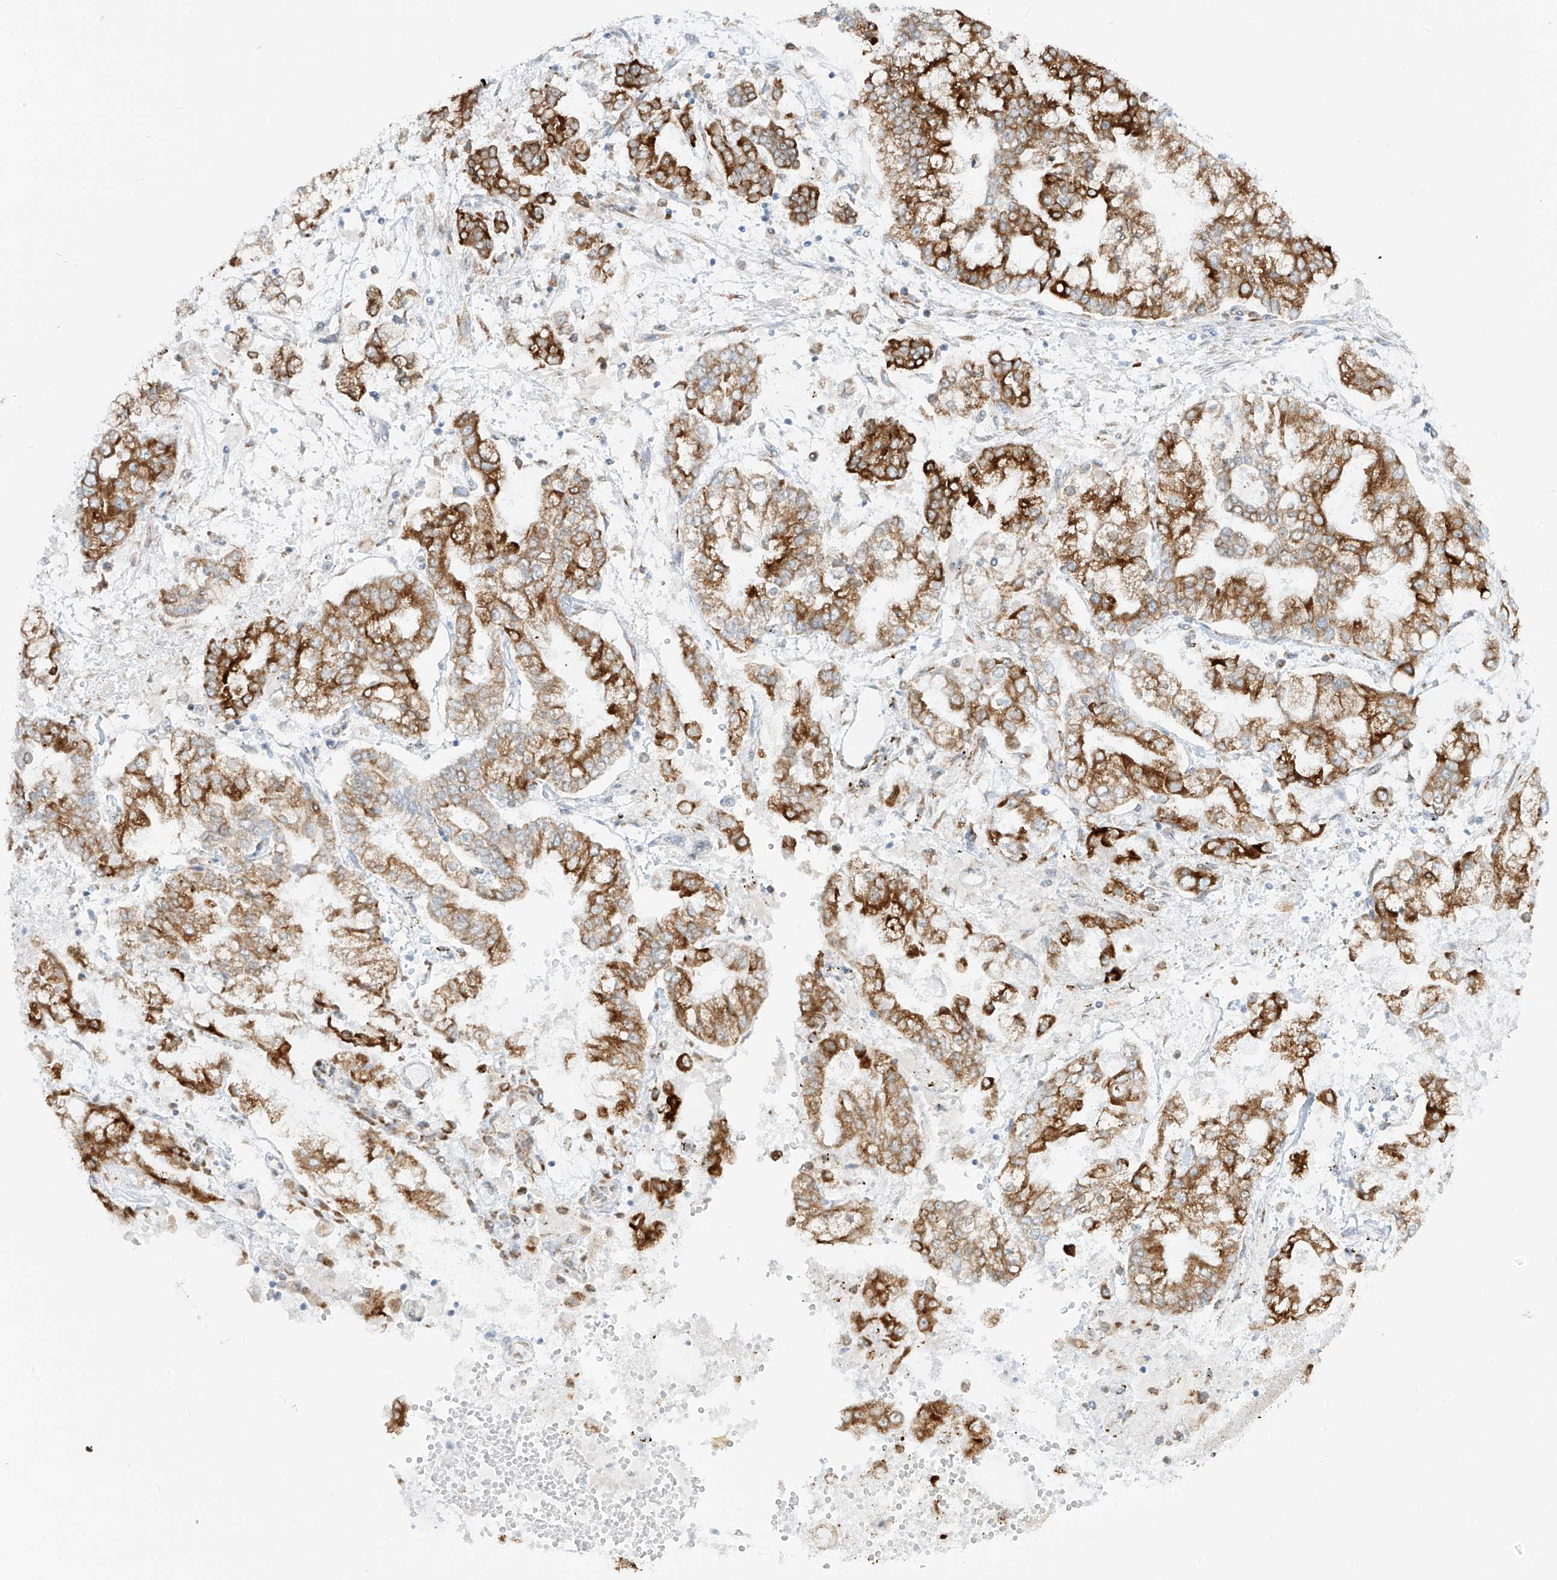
{"staining": {"intensity": "strong", "quantity": ">75%", "location": "cytoplasmic/membranous"}, "tissue": "stomach cancer", "cell_type": "Tumor cells", "image_type": "cancer", "snomed": [{"axis": "morphology", "description": "Normal tissue, NOS"}, {"axis": "morphology", "description": "Adenocarcinoma, NOS"}, {"axis": "topography", "description": "Stomach, upper"}, {"axis": "topography", "description": "Stomach"}], "caption": "This is an image of immunohistochemistry staining of stomach cancer (adenocarcinoma), which shows strong staining in the cytoplasmic/membranous of tumor cells.", "gene": "LRRC59", "patient": {"sex": "male", "age": 76}}